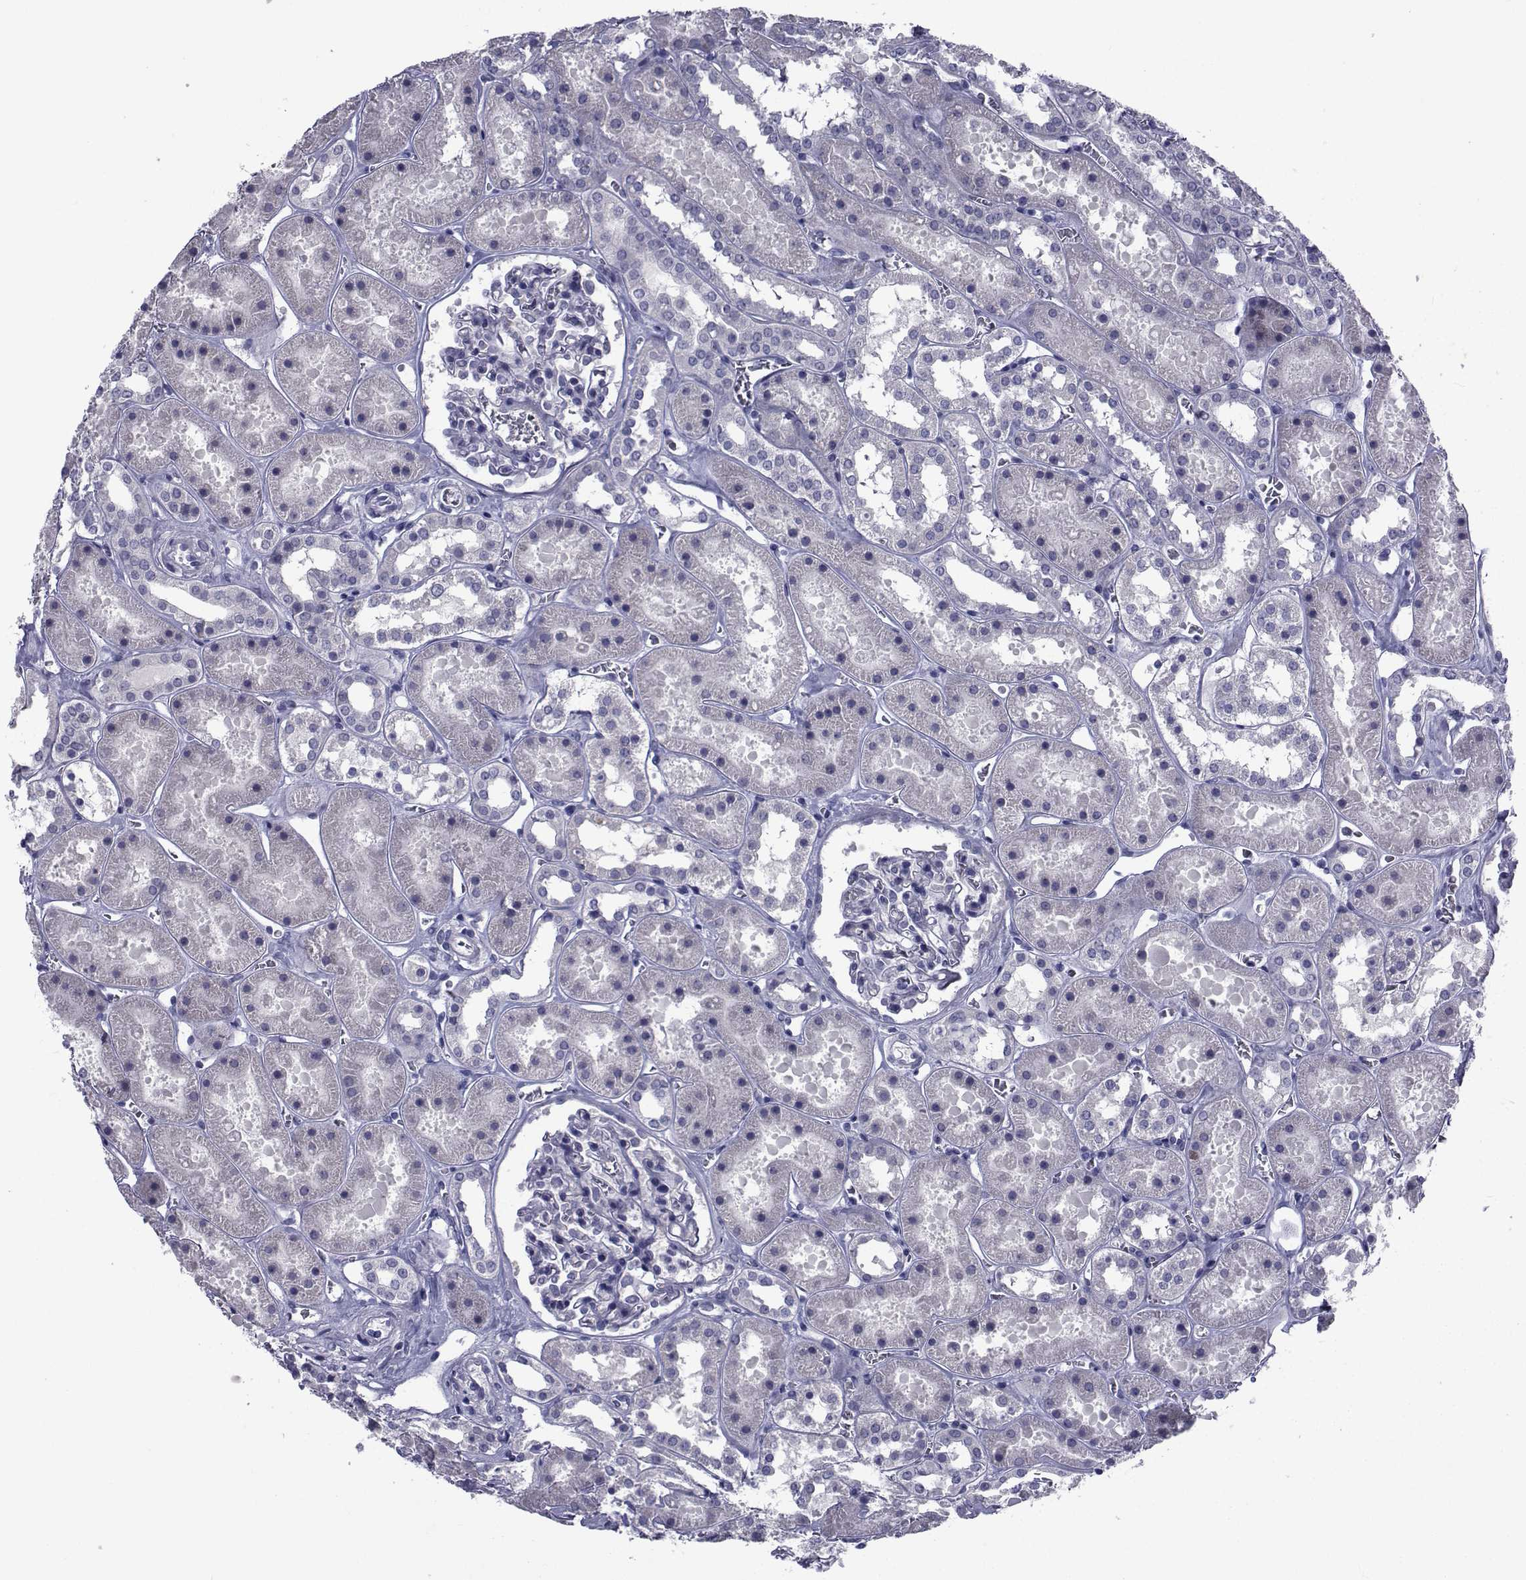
{"staining": {"intensity": "negative", "quantity": "none", "location": "none"}, "tissue": "kidney", "cell_type": "Cells in glomeruli", "image_type": "normal", "snomed": [{"axis": "morphology", "description": "Normal tissue, NOS"}, {"axis": "topography", "description": "Kidney"}], "caption": "Immunohistochemistry (IHC) photomicrograph of benign kidney: kidney stained with DAB displays no significant protein staining in cells in glomeruli. (Stains: DAB (3,3'-diaminobenzidine) IHC with hematoxylin counter stain, Microscopy: brightfield microscopy at high magnification).", "gene": "CHRNA1", "patient": {"sex": "female", "age": 41}}